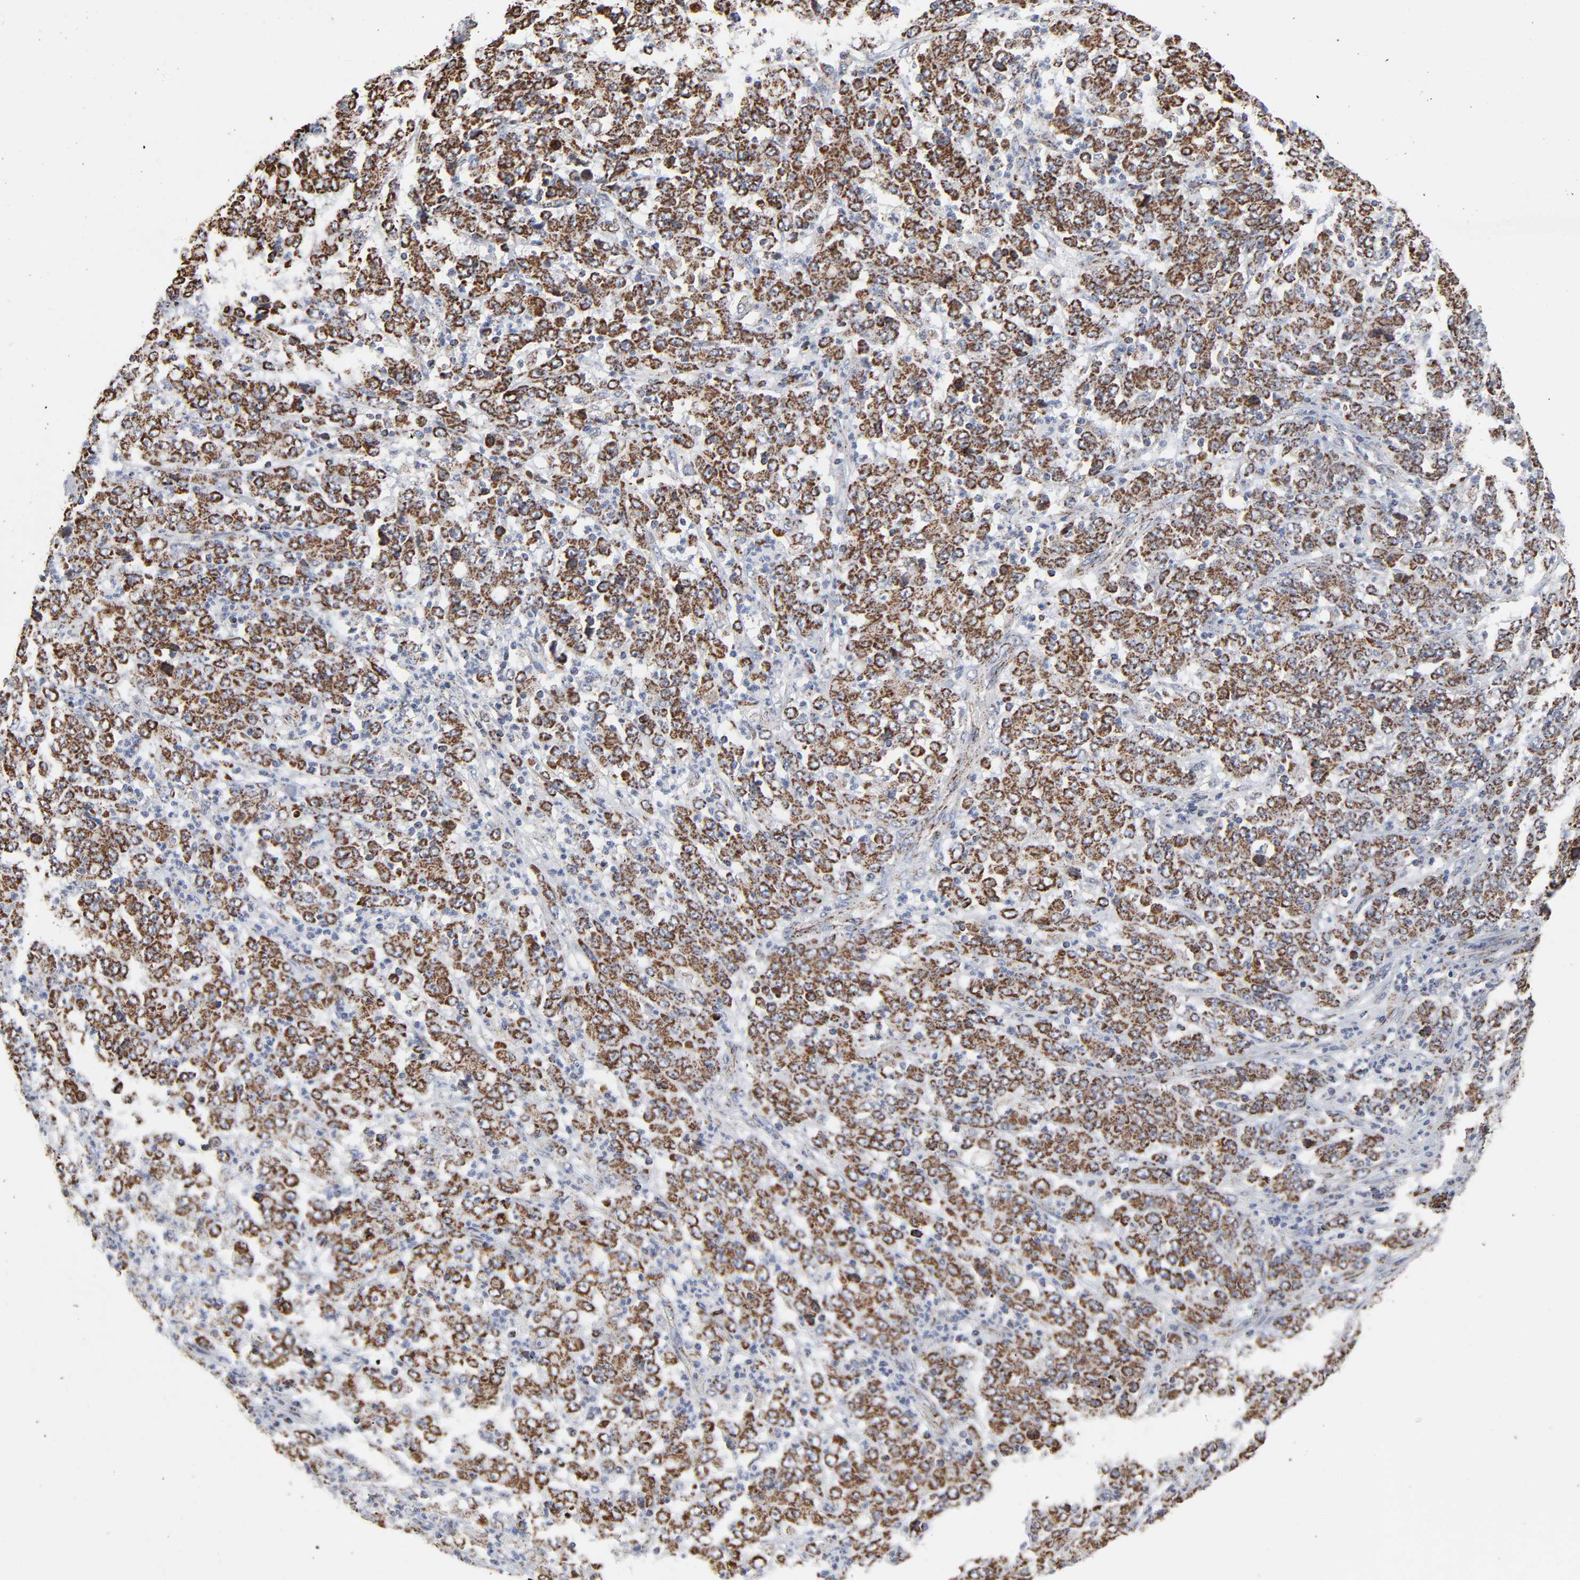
{"staining": {"intensity": "strong", "quantity": ">75%", "location": "cytoplasmic/membranous"}, "tissue": "stomach cancer", "cell_type": "Tumor cells", "image_type": "cancer", "snomed": [{"axis": "morphology", "description": "Adenocarcinoma, NOS"}, {"axis": "topography", "description": "Stomach, lower"}], "caption": "Protein staining exhibits strong cytoplasmic/membranous expression in about >75% of tumor cells in stomach cancer.", "gene": "UQCRC1", "patient": {"sex": "female", "age": 71}}